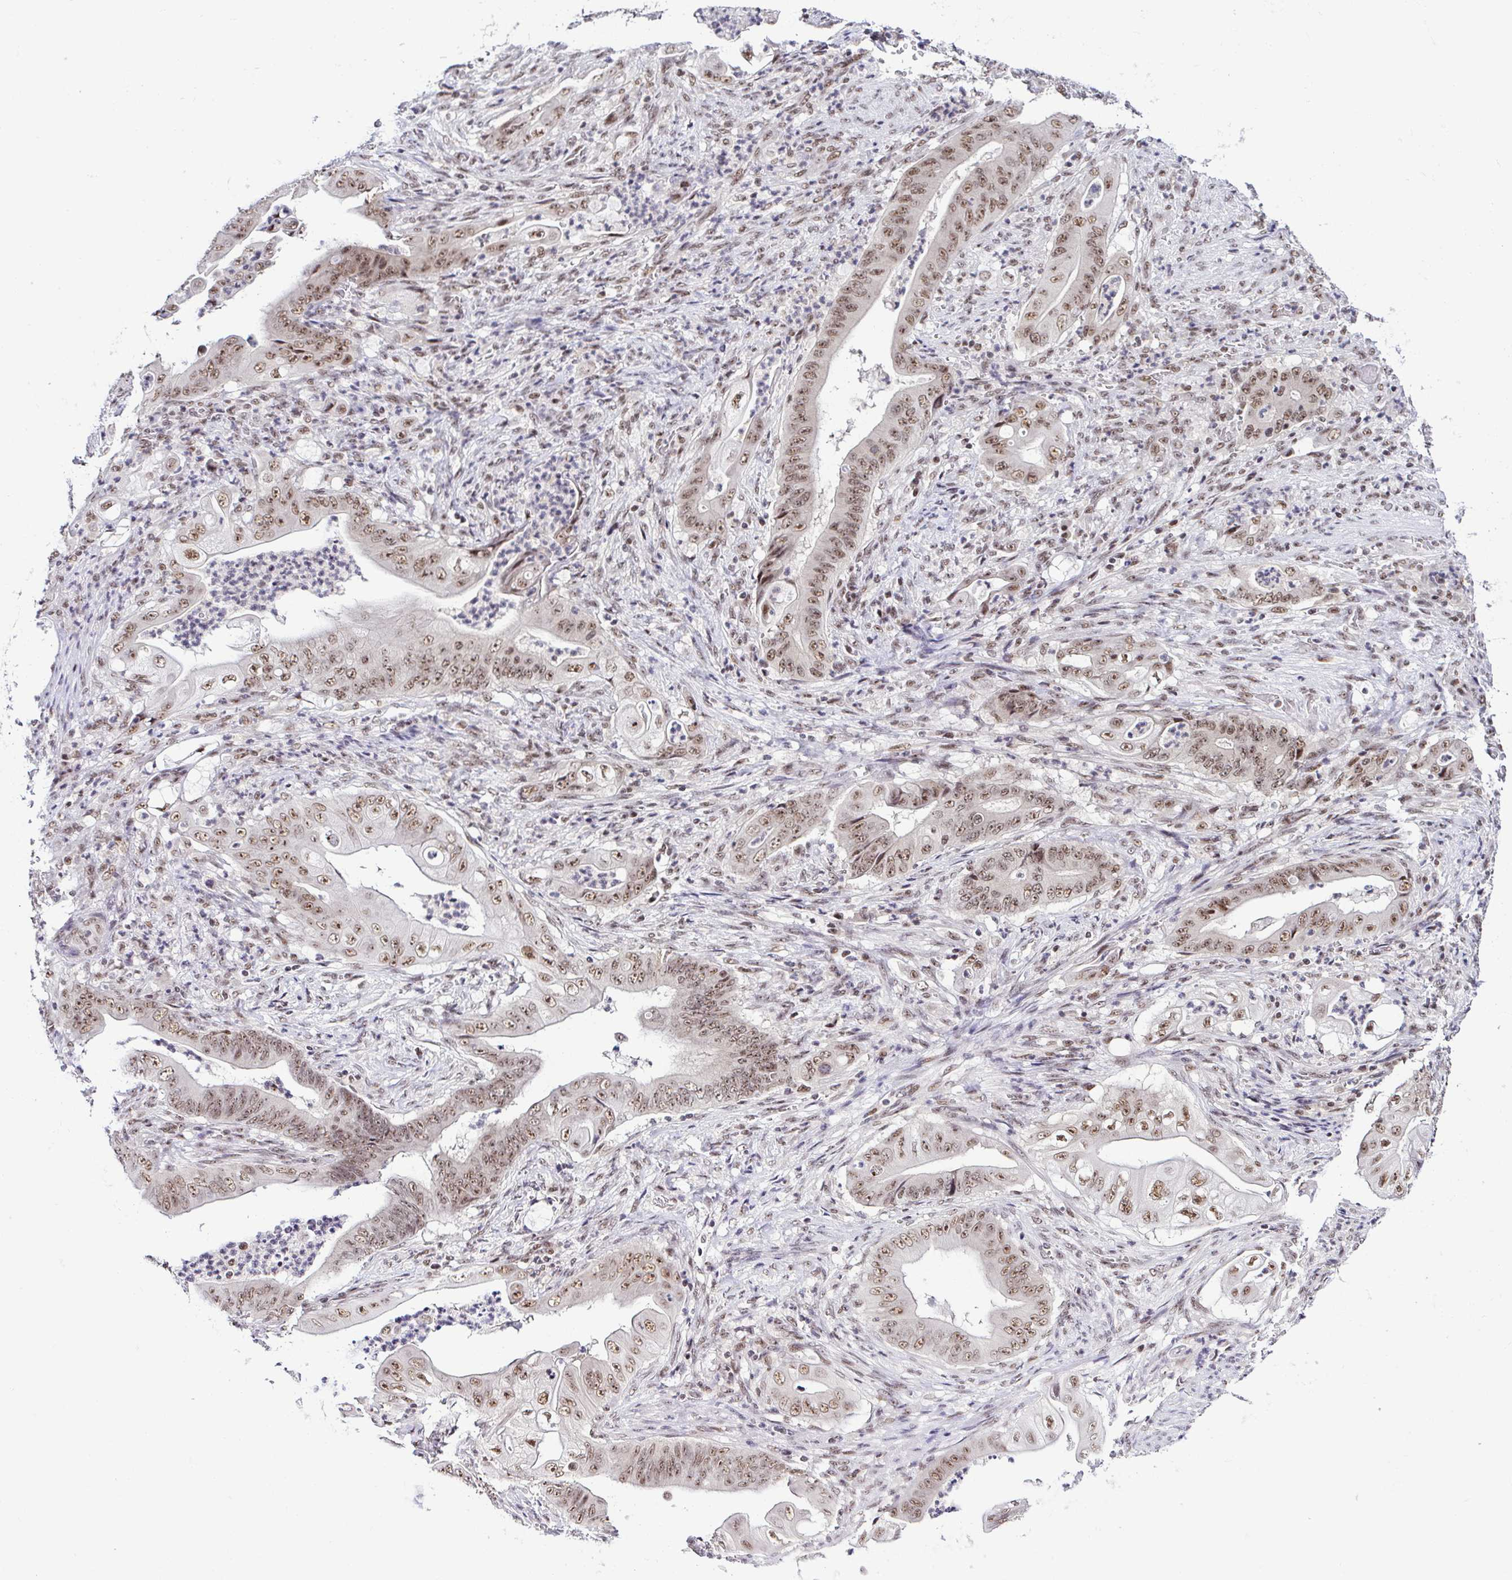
{"staining": {"intensity": "moderate", "quantity": ">75%", "location": "nuclear"}, "tissue": "stomach cancer", "cell_type": "Tumor cells", "image_type": "cancer", "snomed": [{"axis": "morphology", "description": "Adenocarcinoma, NOS"}, {"axis": "topography", "description": "Stomach"}], "caption": "IHC photomicrograph of neoplastic tissue: stomach cancer (adenocarcinoma) stained using IHC reveals medium levels of moderate protein expression localized specifically in the nuclear of tumor cells, appearing as a nuclear brown color.", "gene": "PTPN2", "patient": {"sex": "female", "age": 73}}